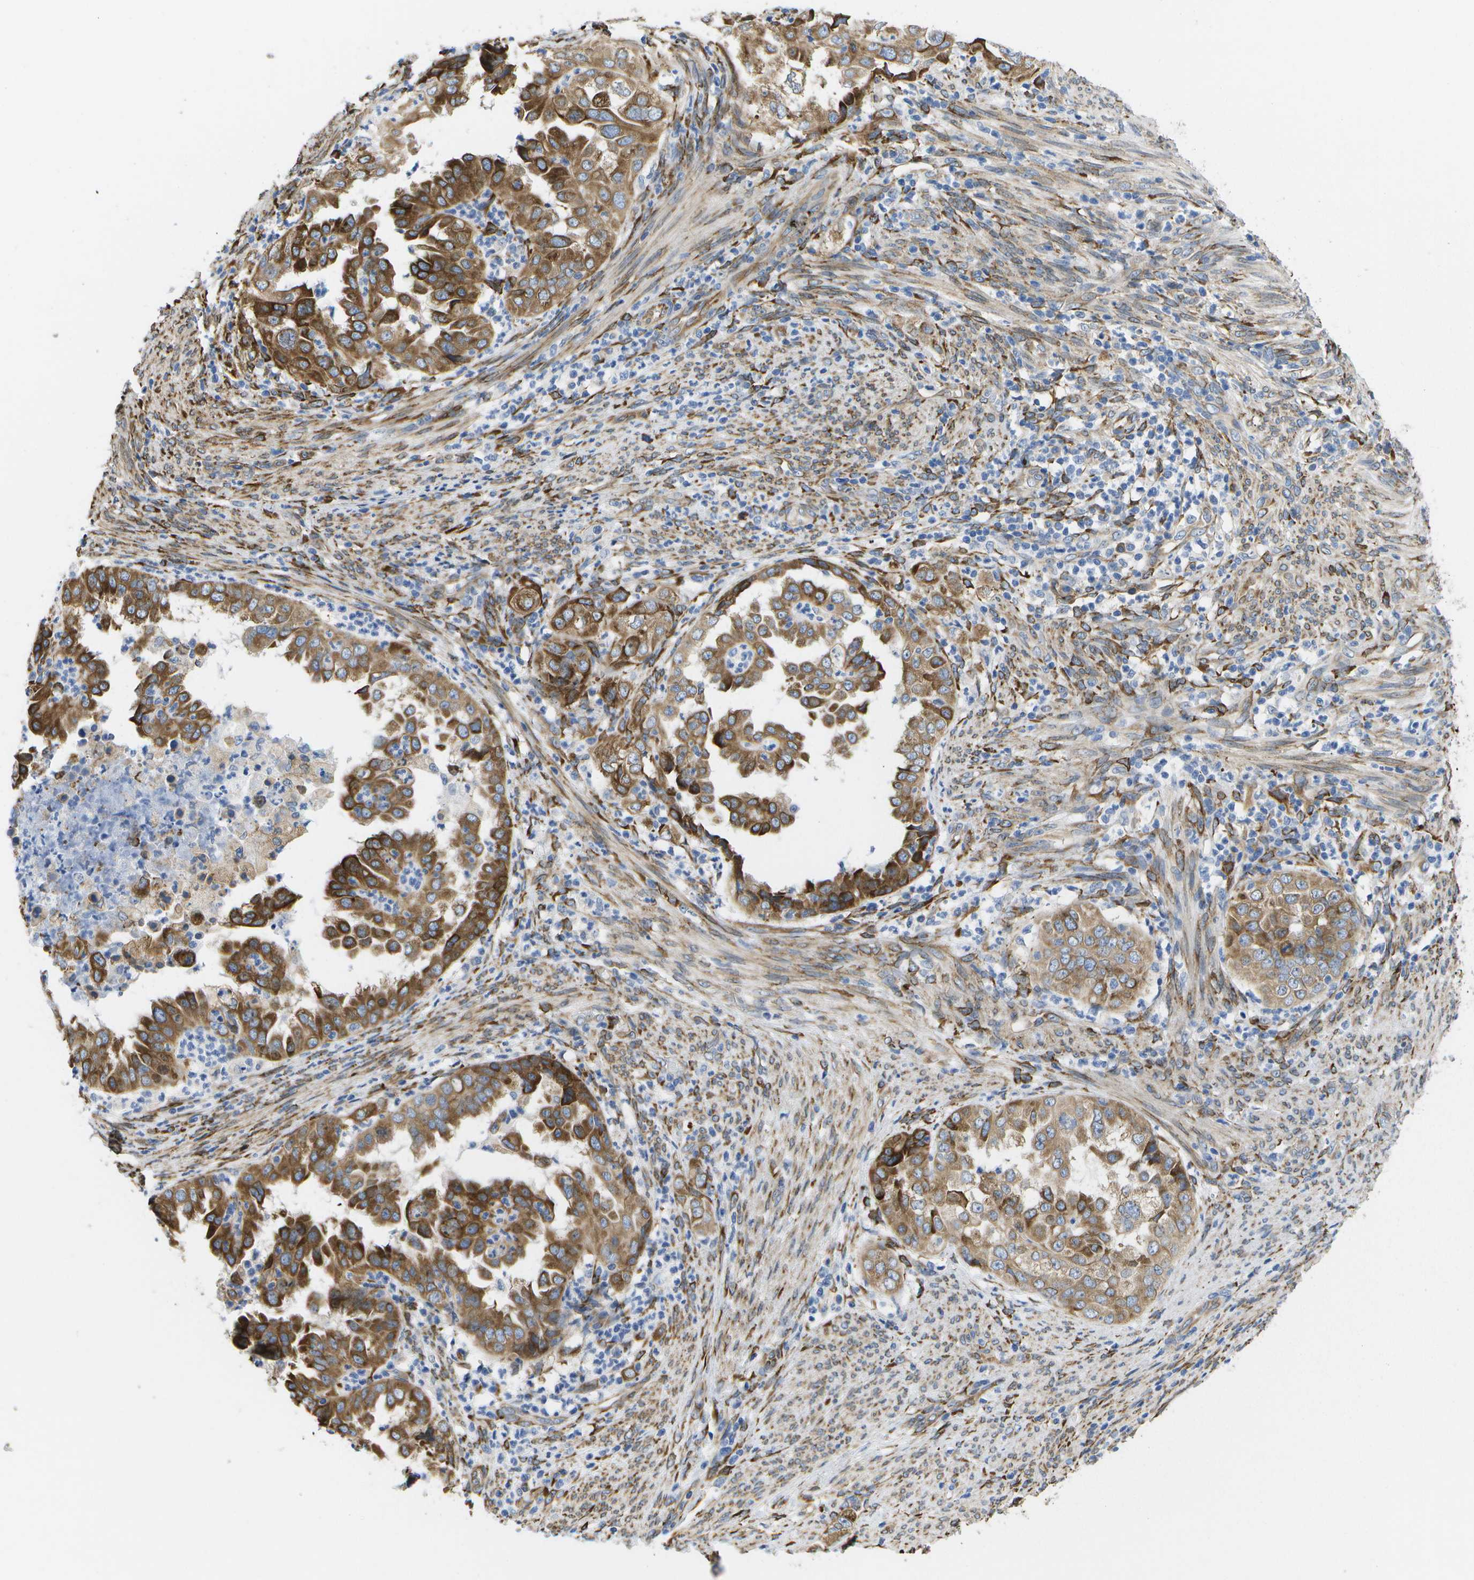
{"staining": {"intensity": "moderate", "quantity": ">75%", "location": "cytoplasmic/membranous"}, "tissue": "endometrial cancer", "cell_type": "Tumor cells", "image_type": "cancer", "snomed": [{"axis": "morphology", "description": "Adenocarcinoma, NOS"}, {"axis": "topography", "description": "Endometrium"}], "caption": "A photomicrograph showing moderate cytoplasmic/membranous positivity in about >75% of tumor cells in endometrial adenocarcinoma, as visualized by brown immunohistochemical staining.", "gene": "ZDHHC17", "patient": {"sex": "female", "age": 85}}